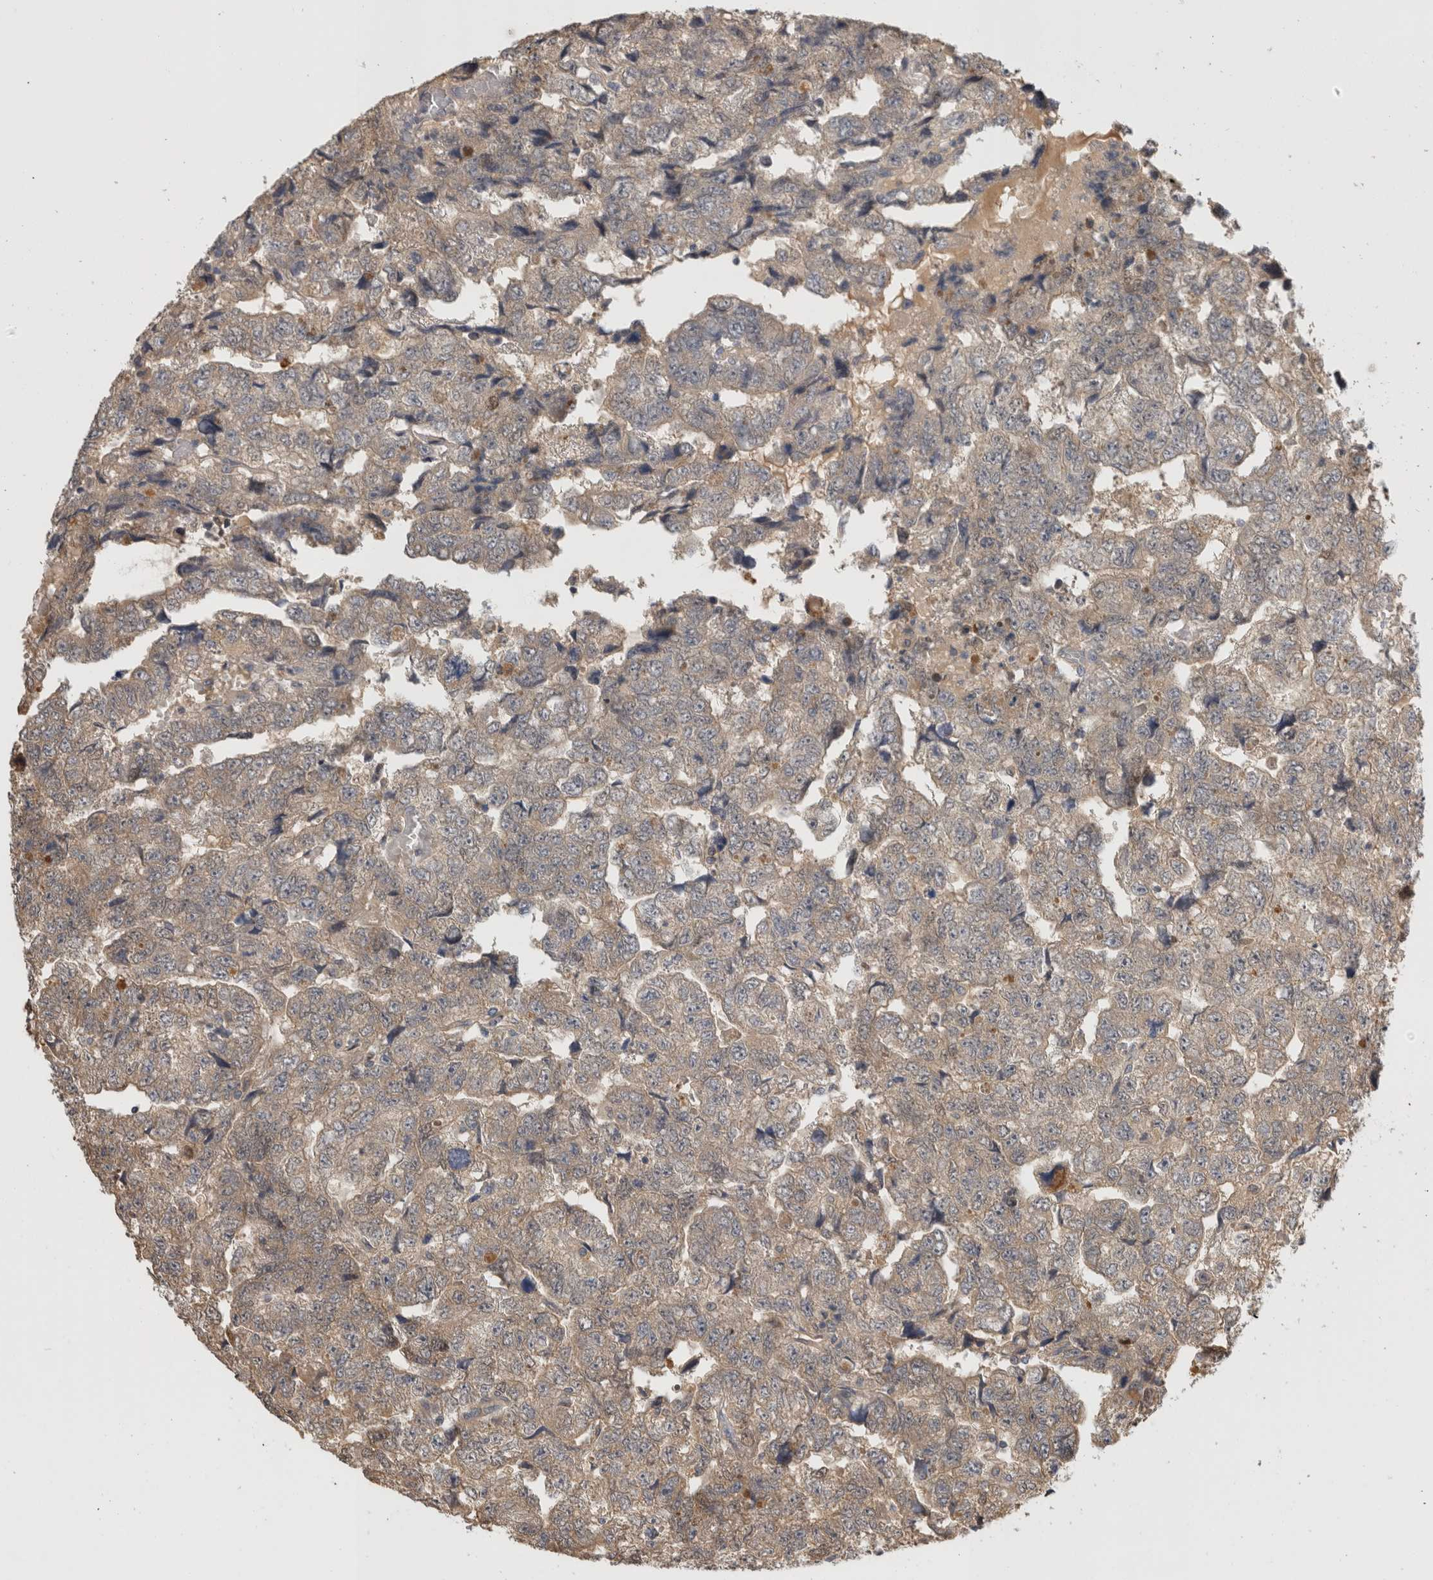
{"staining": {"intensity": "weak", "quantity": "25%-75%", "location": "cytoplasmic/membranous"}, "tissue": "testis cancer", "cell_type": "Tumor cells", "image_type": "cancer", "snomed": [{"axis": "morphology", "description": "Carcinoma, Embryonal, NOS"}, {"axis": "topography", "description": "Testis"}], "caption": "Human embryonal carcinoma (testis) stained with a brown dye demonstrates weak cytoplasmic/membranous positive expression in approximately 25%-75% of tumor cells.", "gene": "PGM1", "patient": {"sex": "male", "age": 36}}